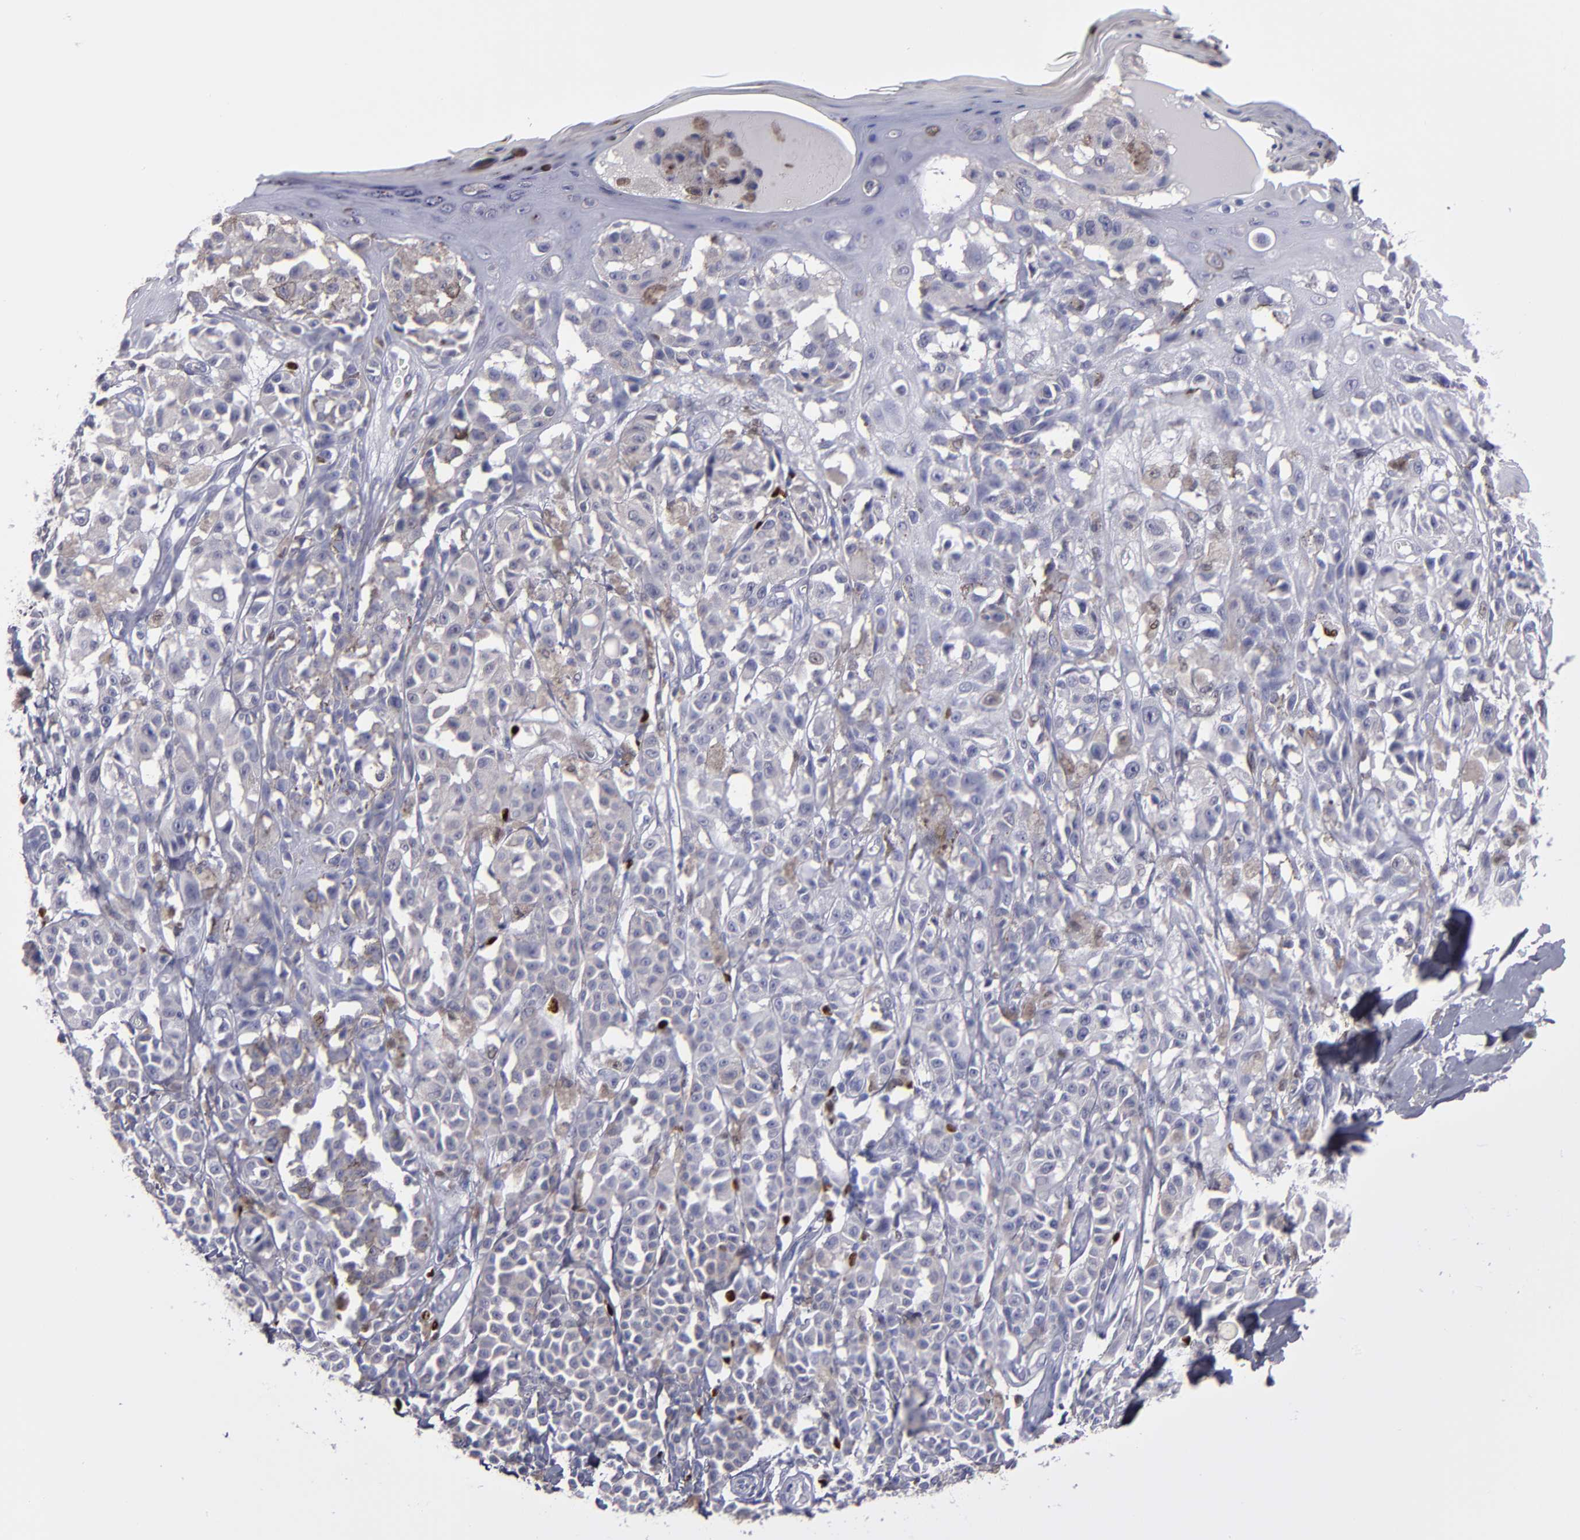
{"staining": {"intensity": "weak", "quantity": "25%-75%", "location": "cytoplasmic/membranous"}, "tissue": "melanoma", "cell_type": "Tumor cells", "image_type": "cancer", "snomed": [{"axis": "morphology", "description": "Malignant melanoma, NOS"}, {"axis": "topography", "description": "Skin"}], "caption": "Immunohistochemical staining of human melanoma demonstrates weak cytoplasmic/membranous protein expression in about 25%-75% of tumor cells.", "gene": "IRF8", "patient": {"sex": "female", "age": 38}}